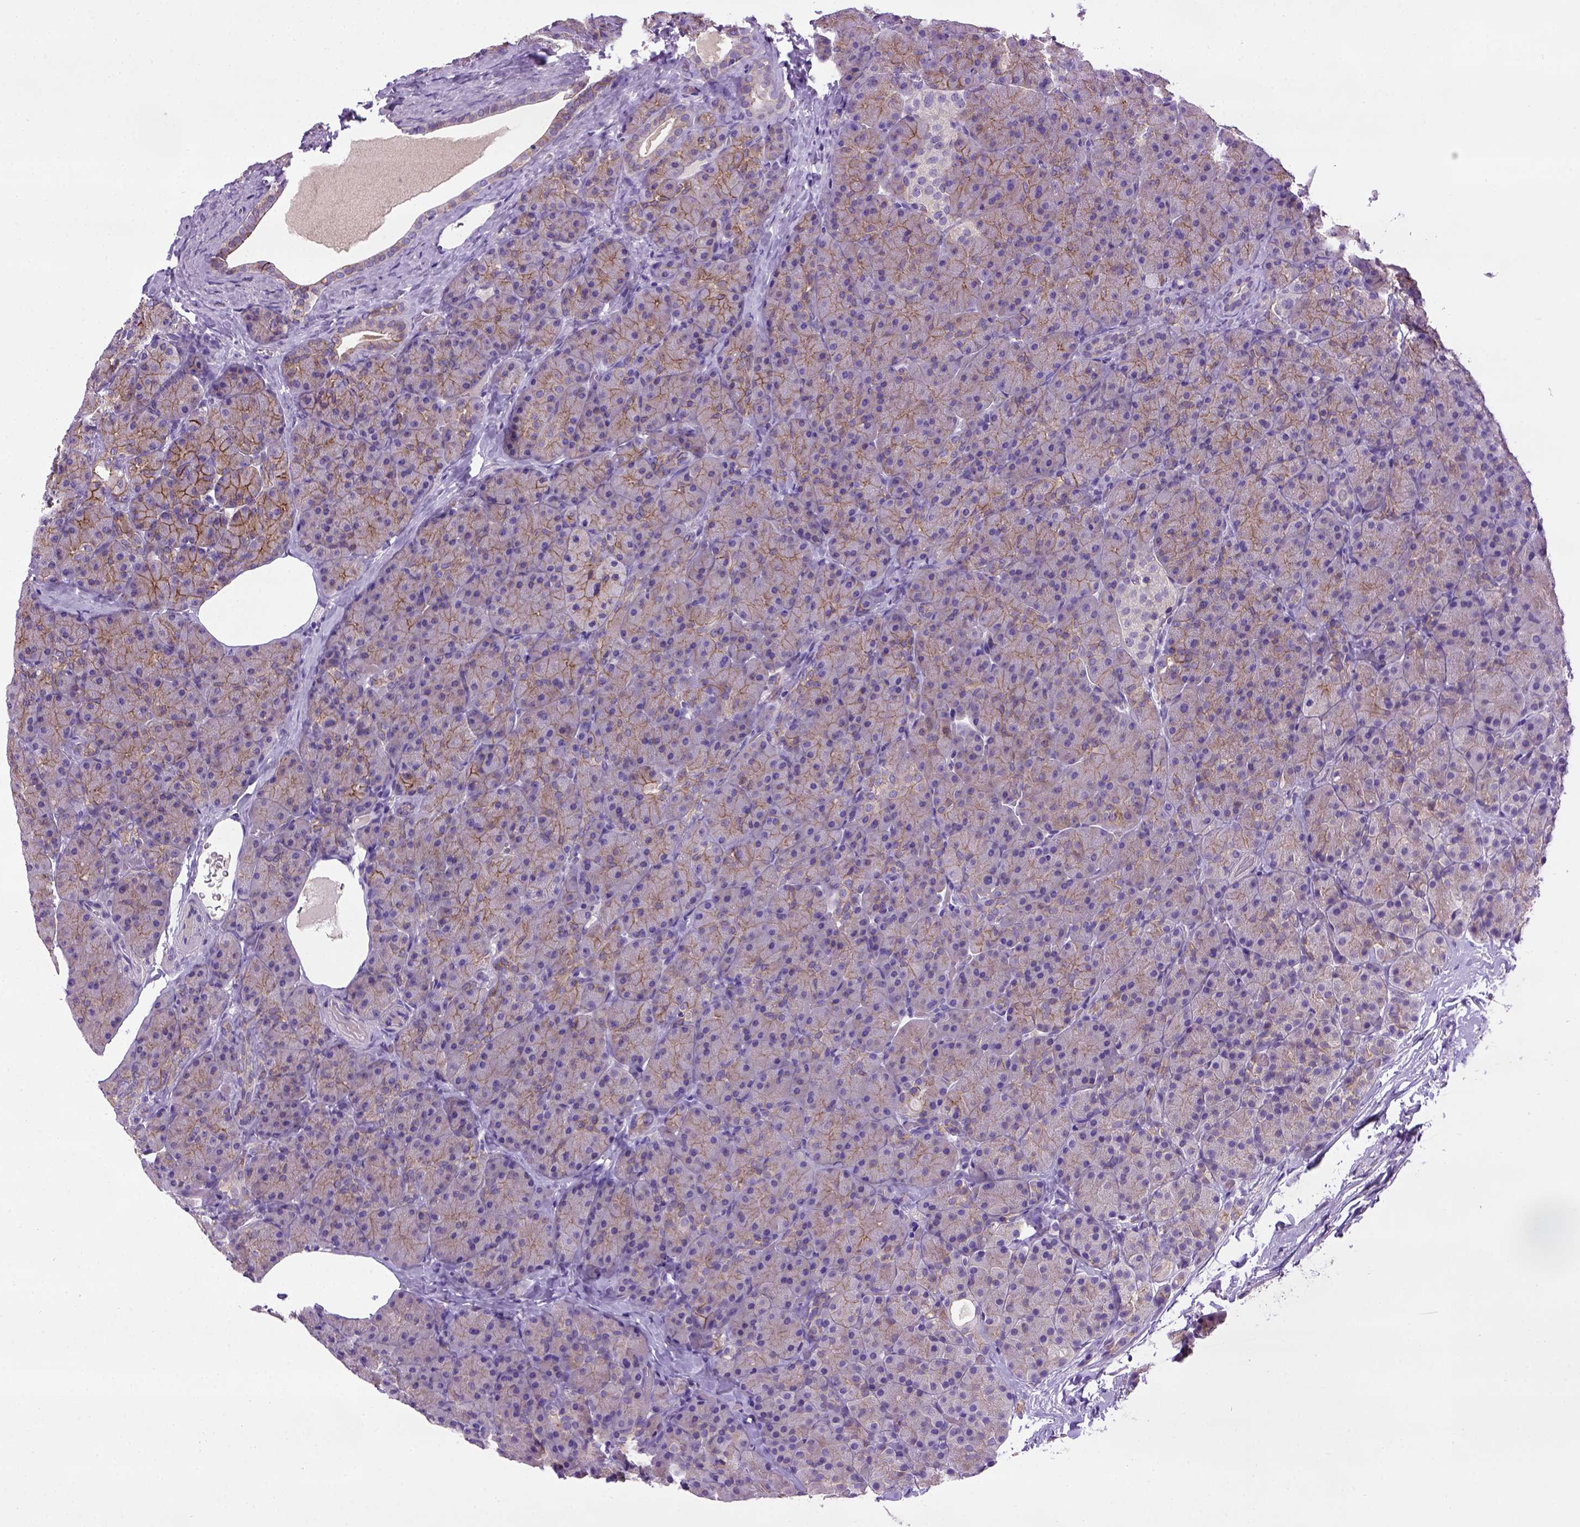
{"staining": {"intensity": "moderate", "quantity": "25%-75%", "location": "cytoplasmic/membranous"}, "tissue": "pancreas", "cell_type": "Exocrine glandular cells", "image_type": "normal", "snomed": [{"axis": "morphology", "description": "Normal tissue, NOS"}, {"axis": "topography", "description": "Pancreas"}], "caption": "Protein analysis of normal pancreas exhibits moderate cytoplasmic/membranous expression in approximately 25%-75% of exocrine glandular cells.", "gene": "CDH1", "patient": {"sex": "male", "age": 57}}